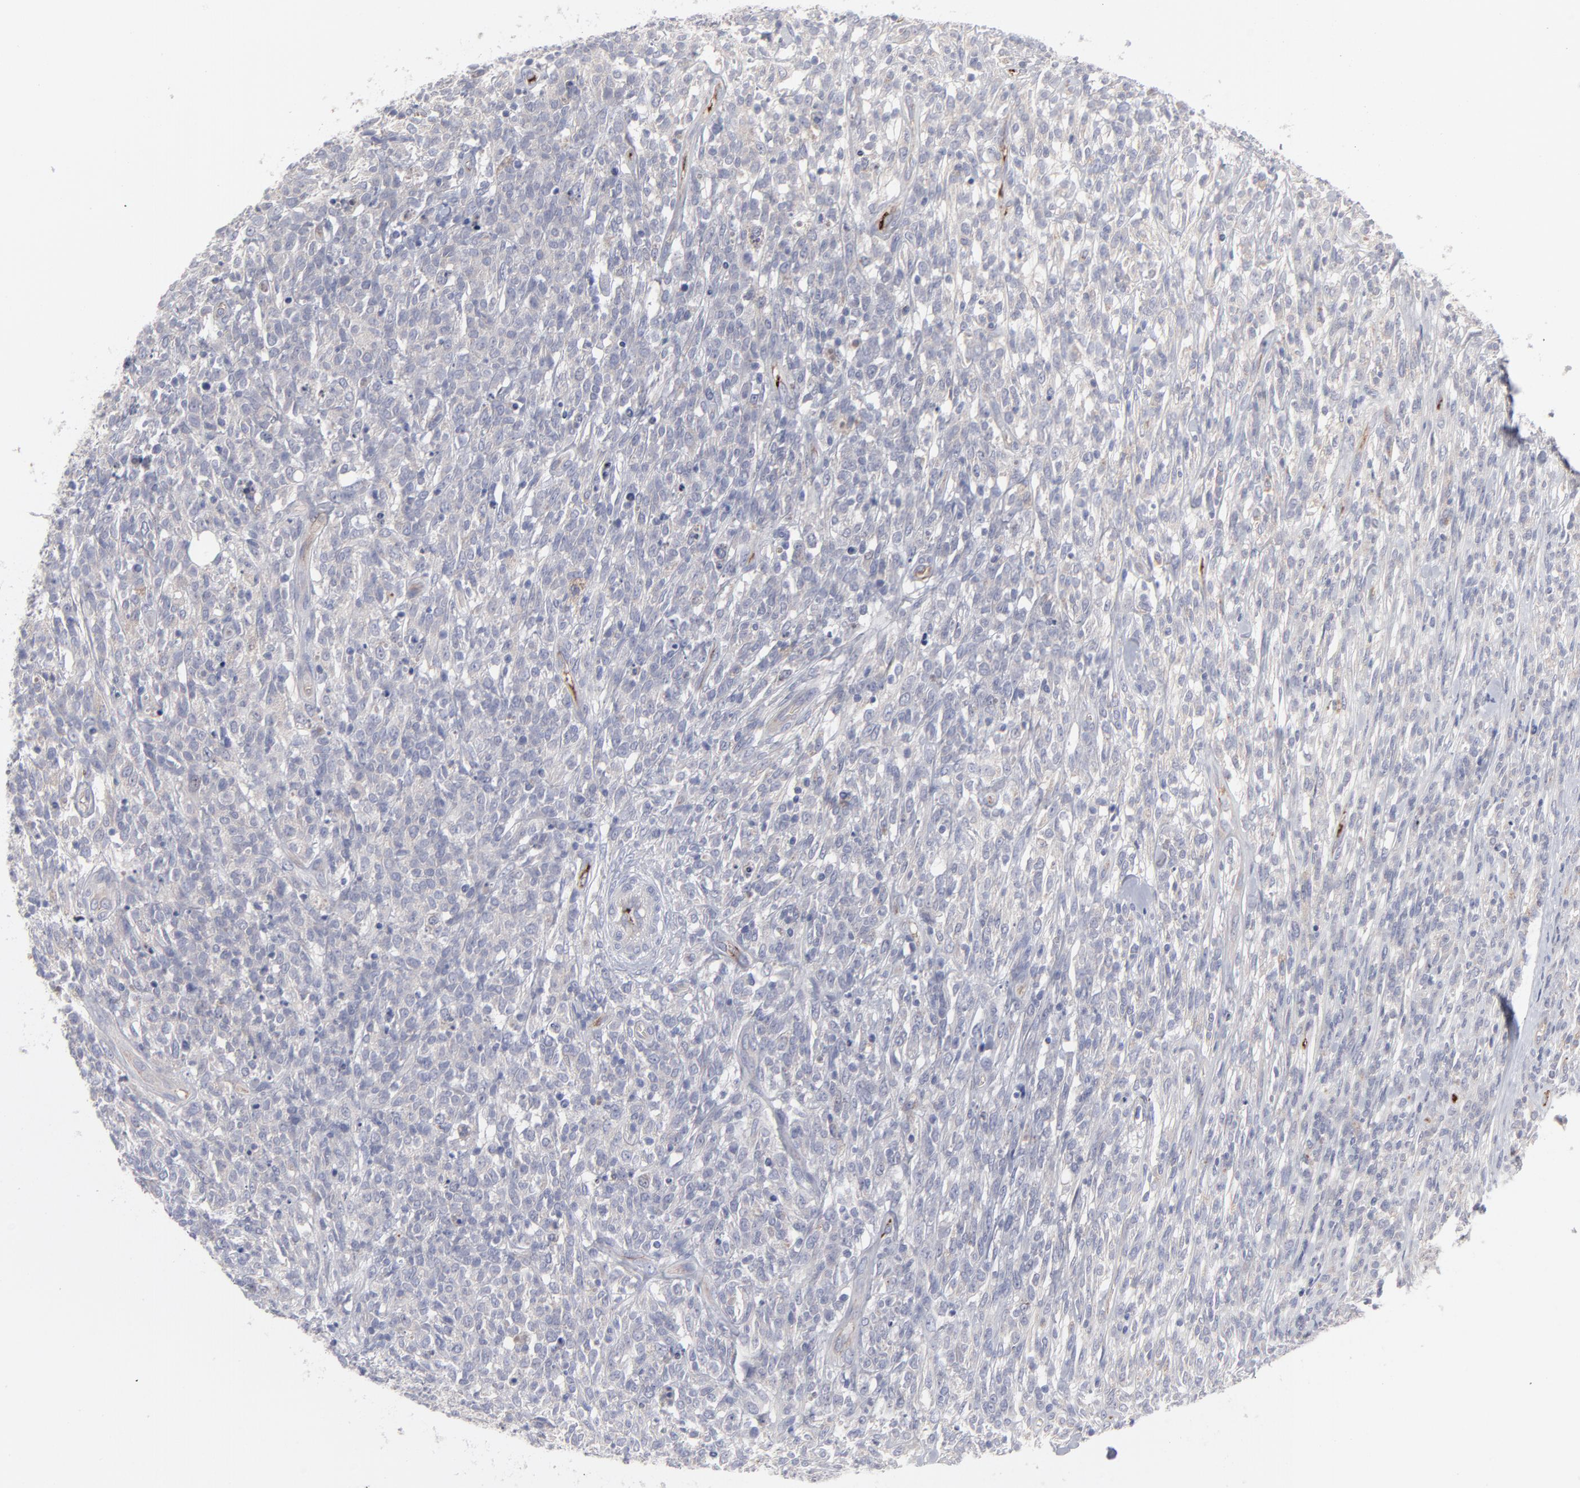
{"staining": {"intensity": "negative", "quantity": "none", "location": "none"}, "tissue": "lymphoma", "cell_type": "Tumor cells", "image_type": "cancer", "snomed": [{"axis": "morphology", "description": "Malignant lymphoma, non-Hodgkin's type, High grade"}, {"axis": "topography", "description": "Lymph node"}], "caption": "Tumor cells are negative for protein expression in human malignant lymphoma, non-Hodgkin's type (high-grade).", "gene": "CCR3", "patient": {"sex": "female", "age": 73}}